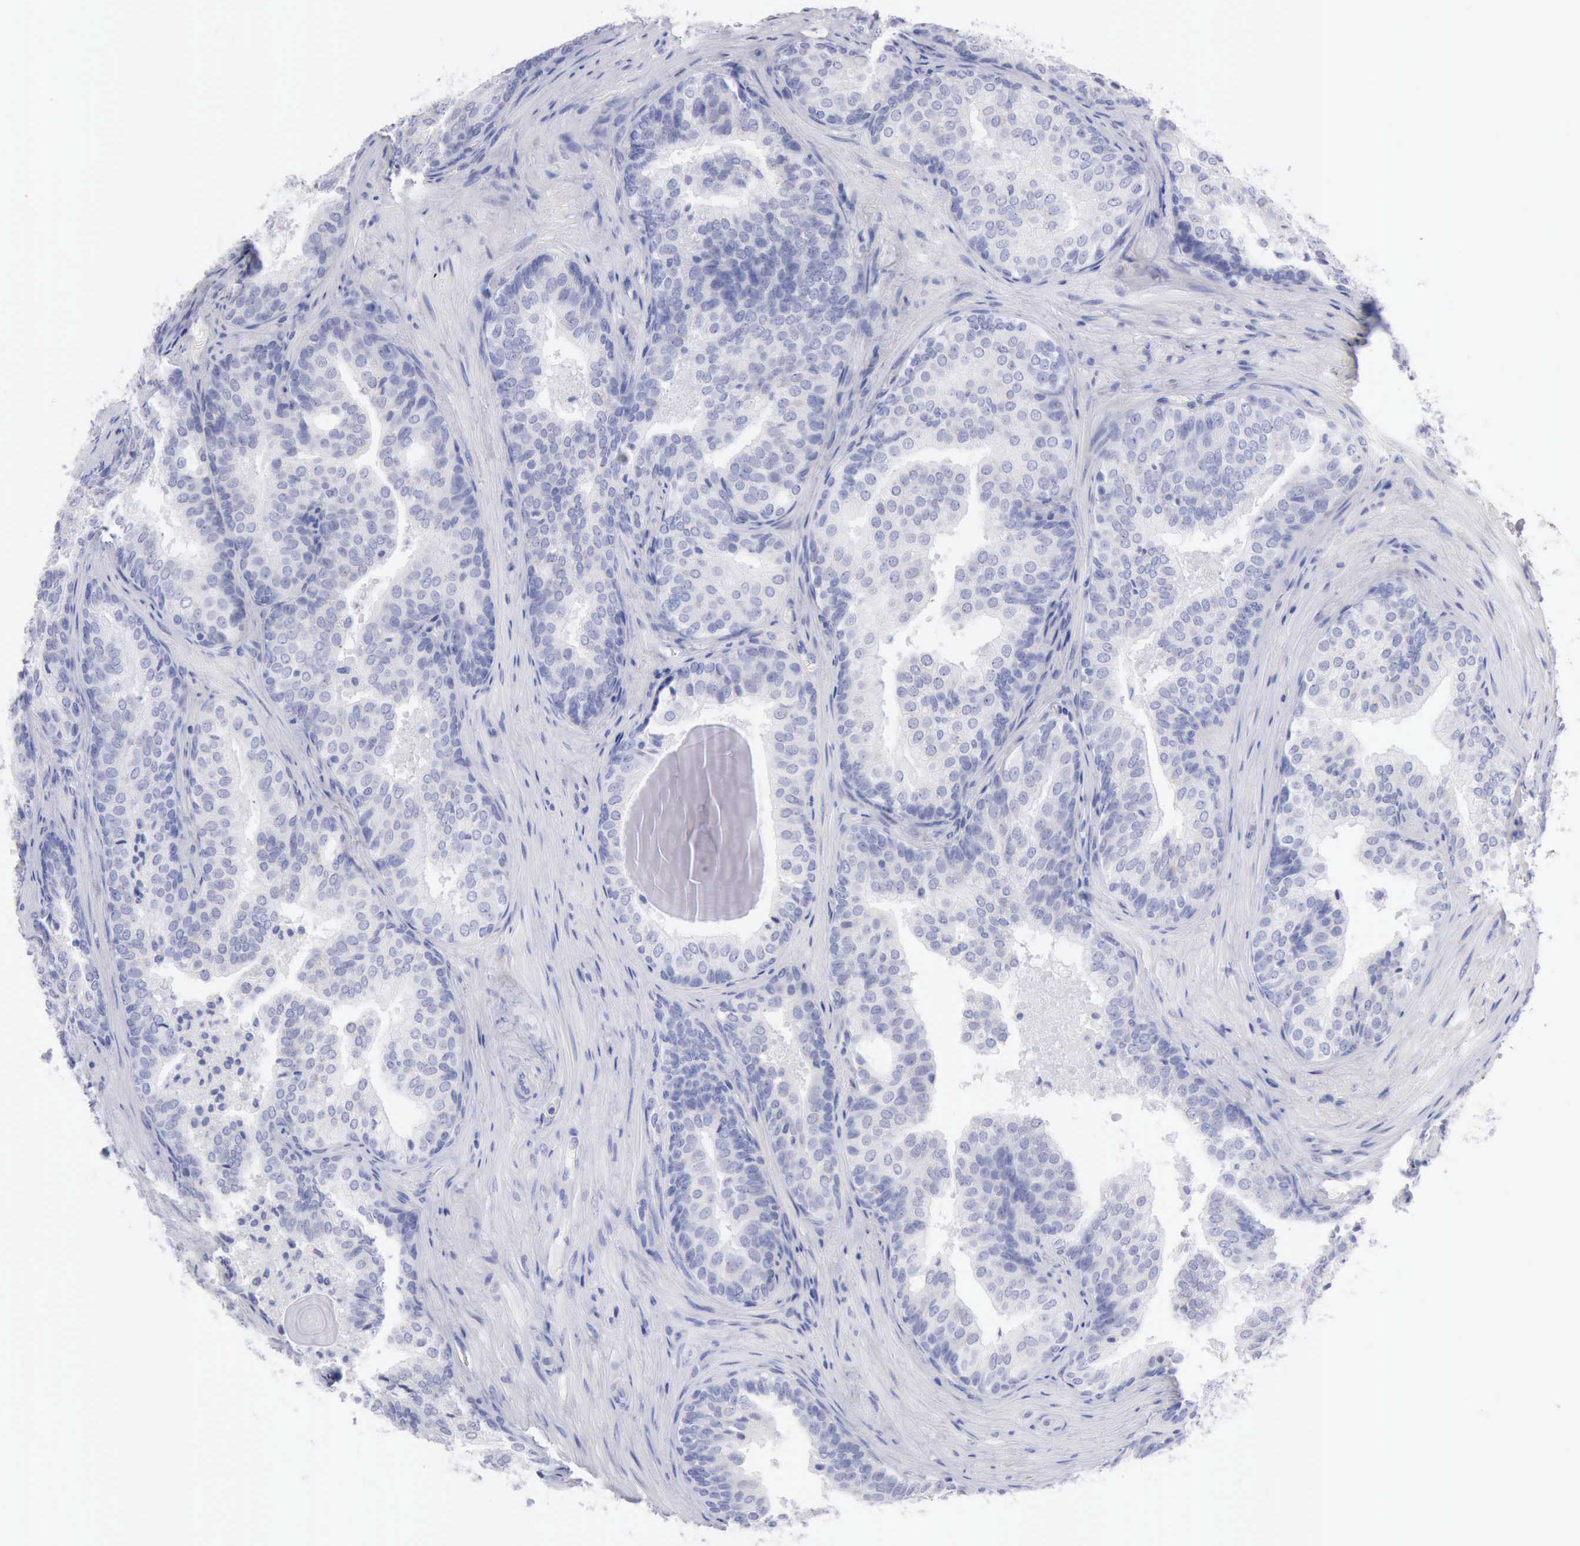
{"staining": {"intensity": "negative", "quantity": "none", "location": "none"}, "tissue": "prostate cancer", "cell_type": "Tumor cells", "image_type": "cancer", "snomed": [{"axis": "morphology", "description": "Adenocarcinoma, Low grade"}, {"axis": "topography", "description": "Prostate"}], "caption": "Immunohistochemistry photomicrograph of prostate cancer stained for a protein (brown), which demonstrates no staining in tumor cells. The staining was performed using DAB (3,3'-diaminobenzidine) to visualize the protein expression in brown, while the nuclei were stained in blue with hematoxylin (Magnification: 20x).", "gene": "ANGEL1", "patient": {"sex": "male", "age": 69}}